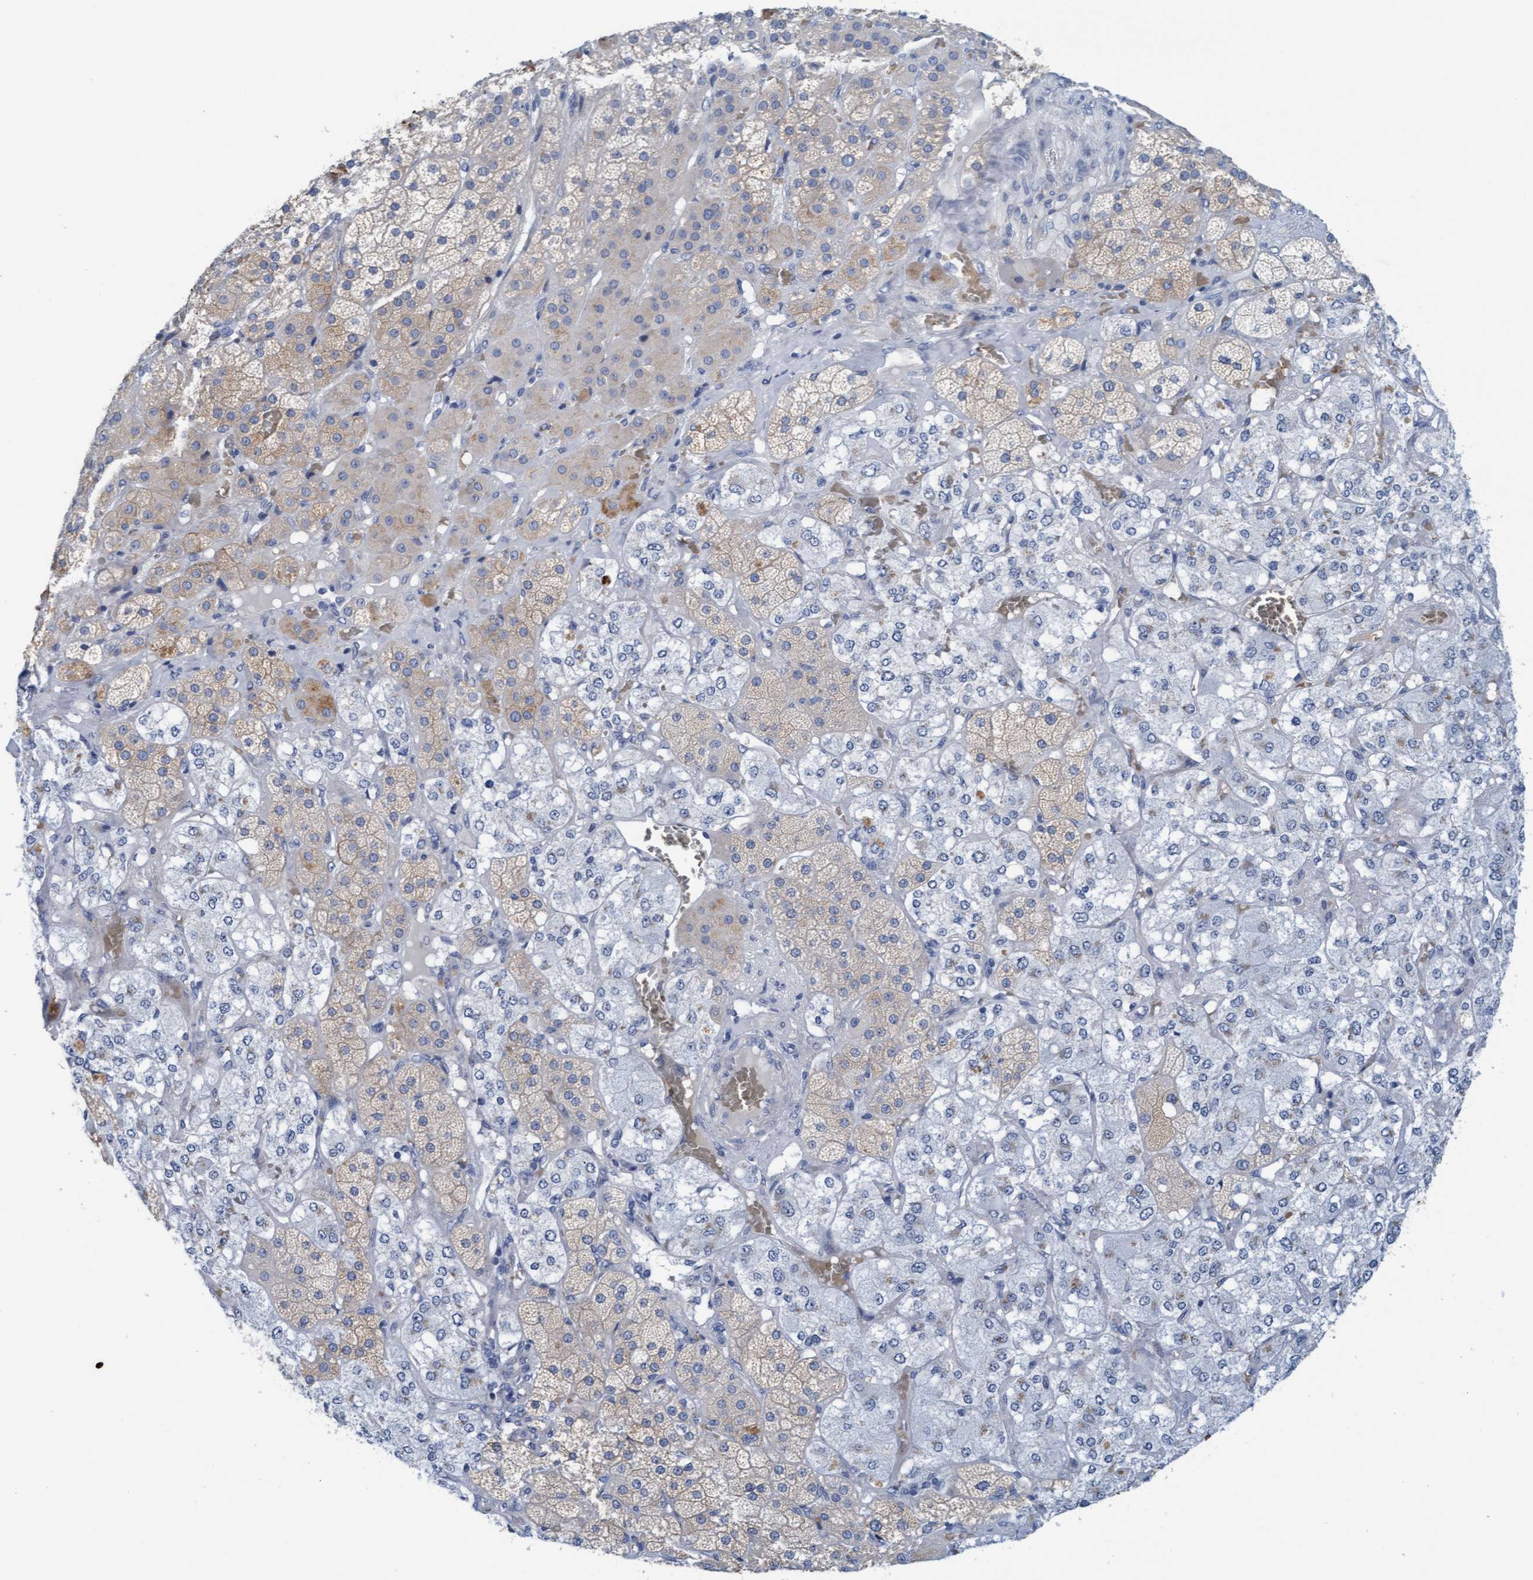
{"staining": {"intensity": "moderate", "quantity": "25%-75%", "location": "cytoplasmic/membranous"}, "tissue": "adrenal gland", "cell_type": "Glandular cells", "image_type": "normal", "snomed": [{"axis": "morphology", "description": "Normal tissue, NOS"}, {"axis": "topography", "description": "Adrenal gland"}], "caption": "Normal adrenal gland exhibits moderate cytoplasmic/membranous positivity in approximately 25%-75% of glandular cells.", "gene": "P2RX5", "patient": {"sex": "male", "age": 57}}